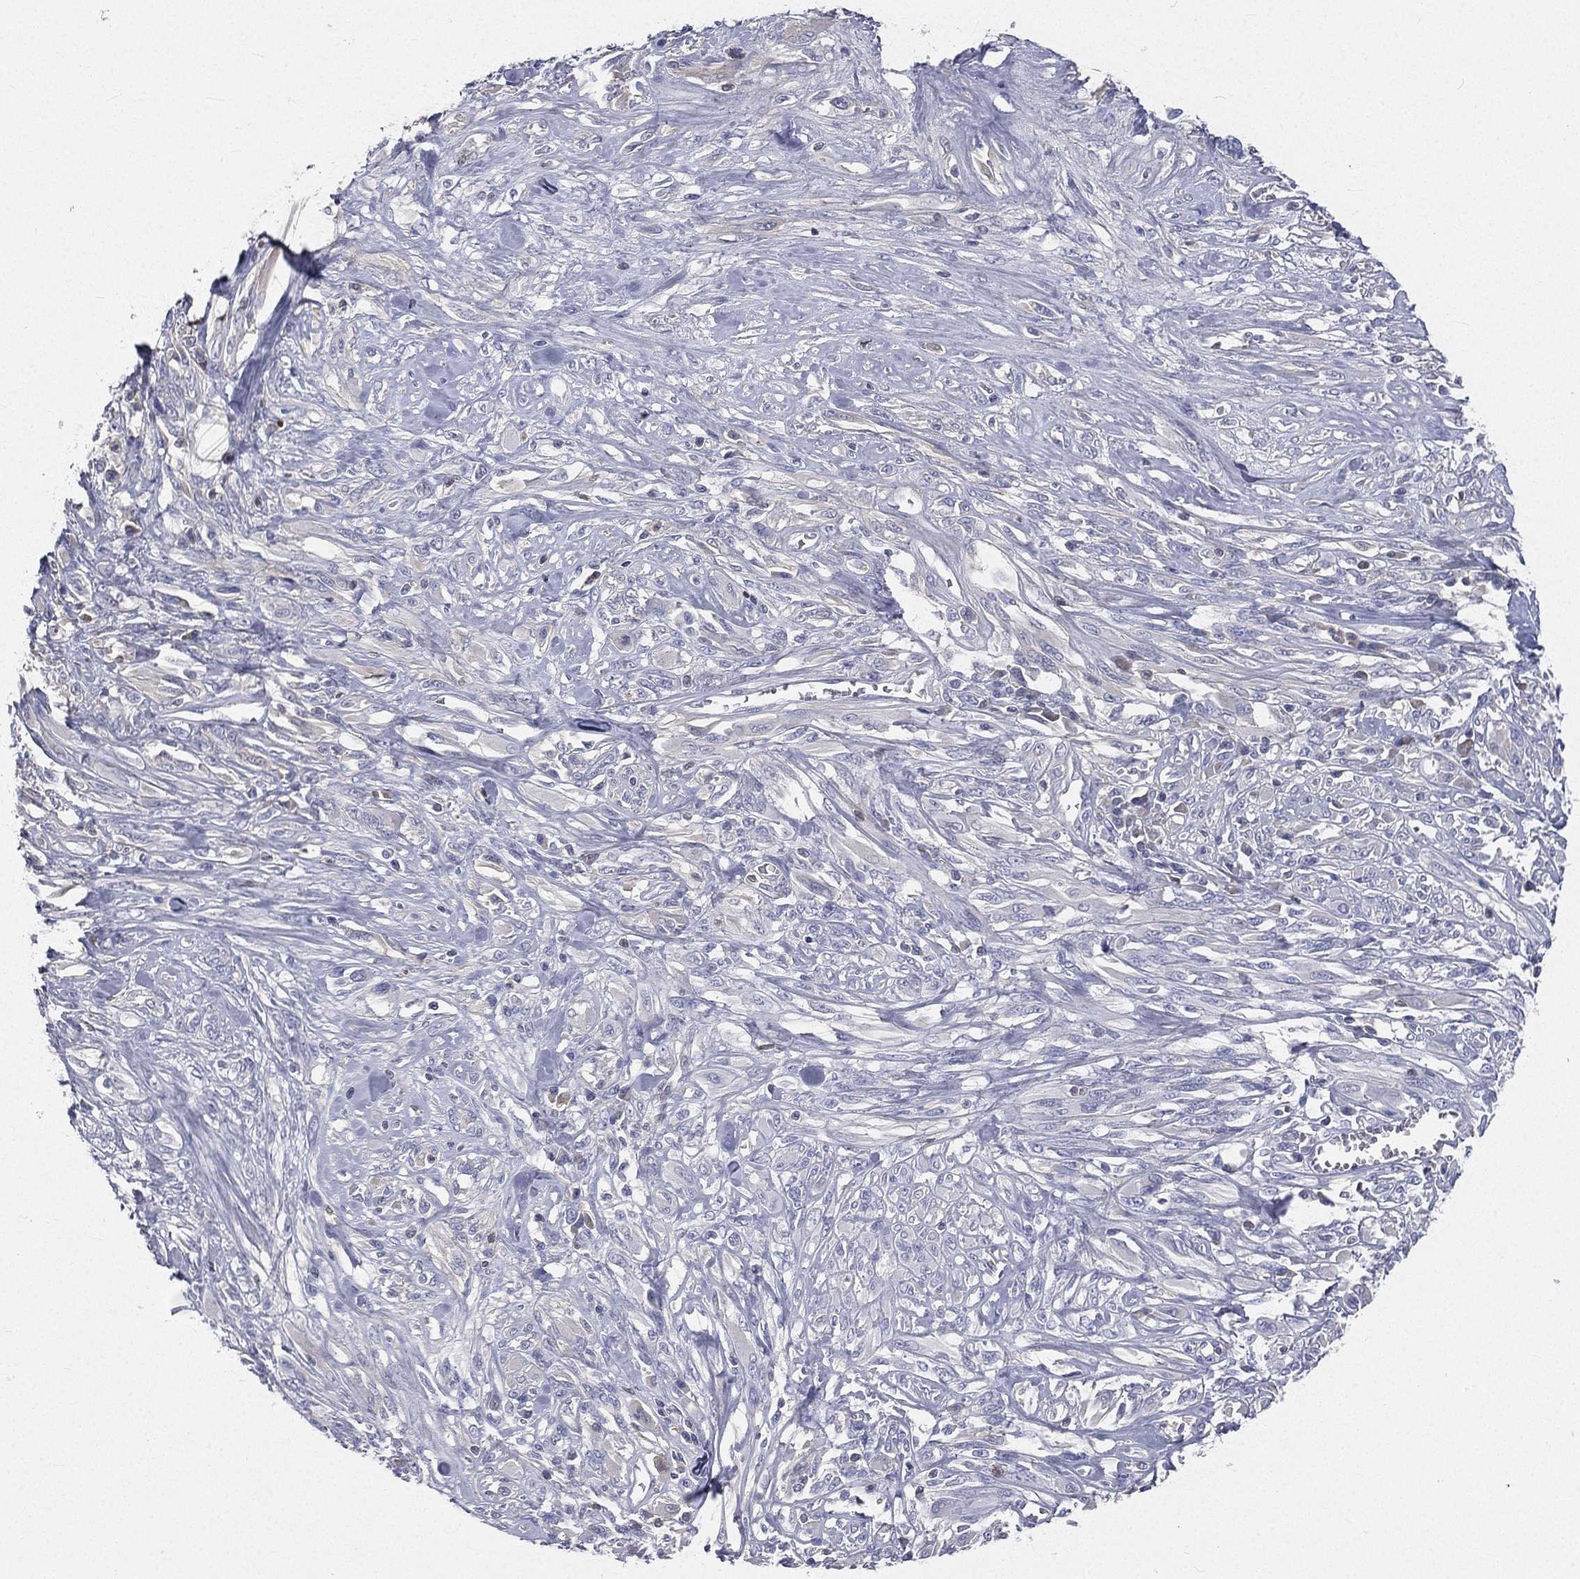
{"staining": {"intensity": "negative", "quantity": "none", "location": "none"}, "tissue": "melanoma", "cell_type": "Tumor cells", "image_type": "cancer", "snomed": [{"axis": "morphology", "description": "Malignant melanoma, NOS"}, {"axis": "topography", "description": "Skin"}], "caption": "This photomicrograph is of malignant melanoma stained with immunohistochemistry (IHC) to label a protein in brown with the nuclei are counter-stained blue. There is no positivity in tumor cells.", "gene": "CD3D", "patient": {"sex": "female", "age": 91}}